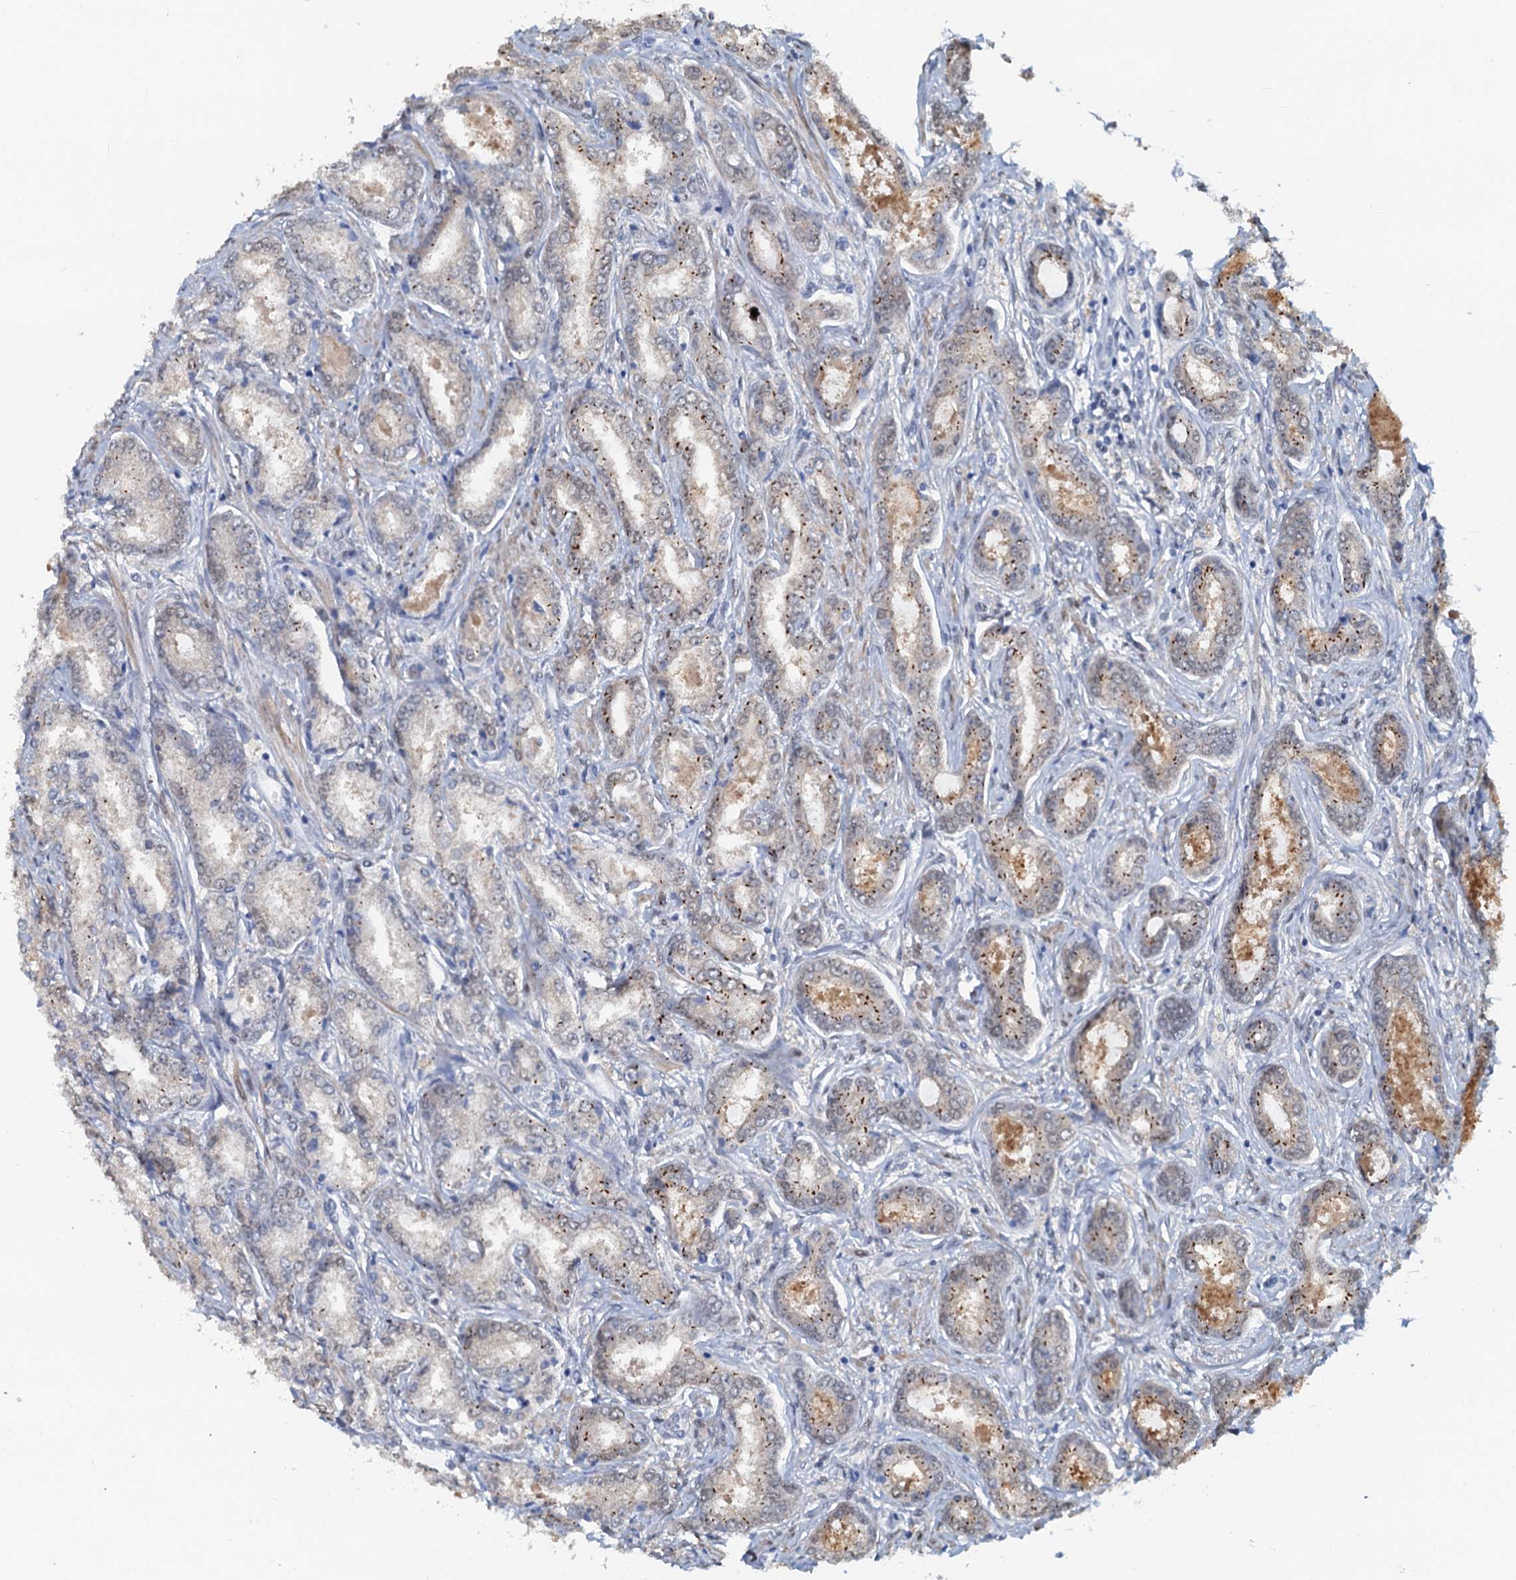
{"staining": {"intensity": "moderate", "quantity": "<25%", "location": "cytoplasmic/membranous"}, "tissue": "prostate cancer", "cell_type": "Tumor cells", "image_type": "cancer", "snomed": [{"axis": "morphology", "description": "Adenocarcinoma, Low grade"}, {"axis": "topography", "description": "Prostate"}], "caption": "Moderate cytoplasmic/membranous staining for a protein is seen in approximately <25% of tumor cells of low-grade adenocarcinoma (prostate) using immunohistochemistry.", "gene": "AHCY", "patient": {"sex": "male", "age": 68}}